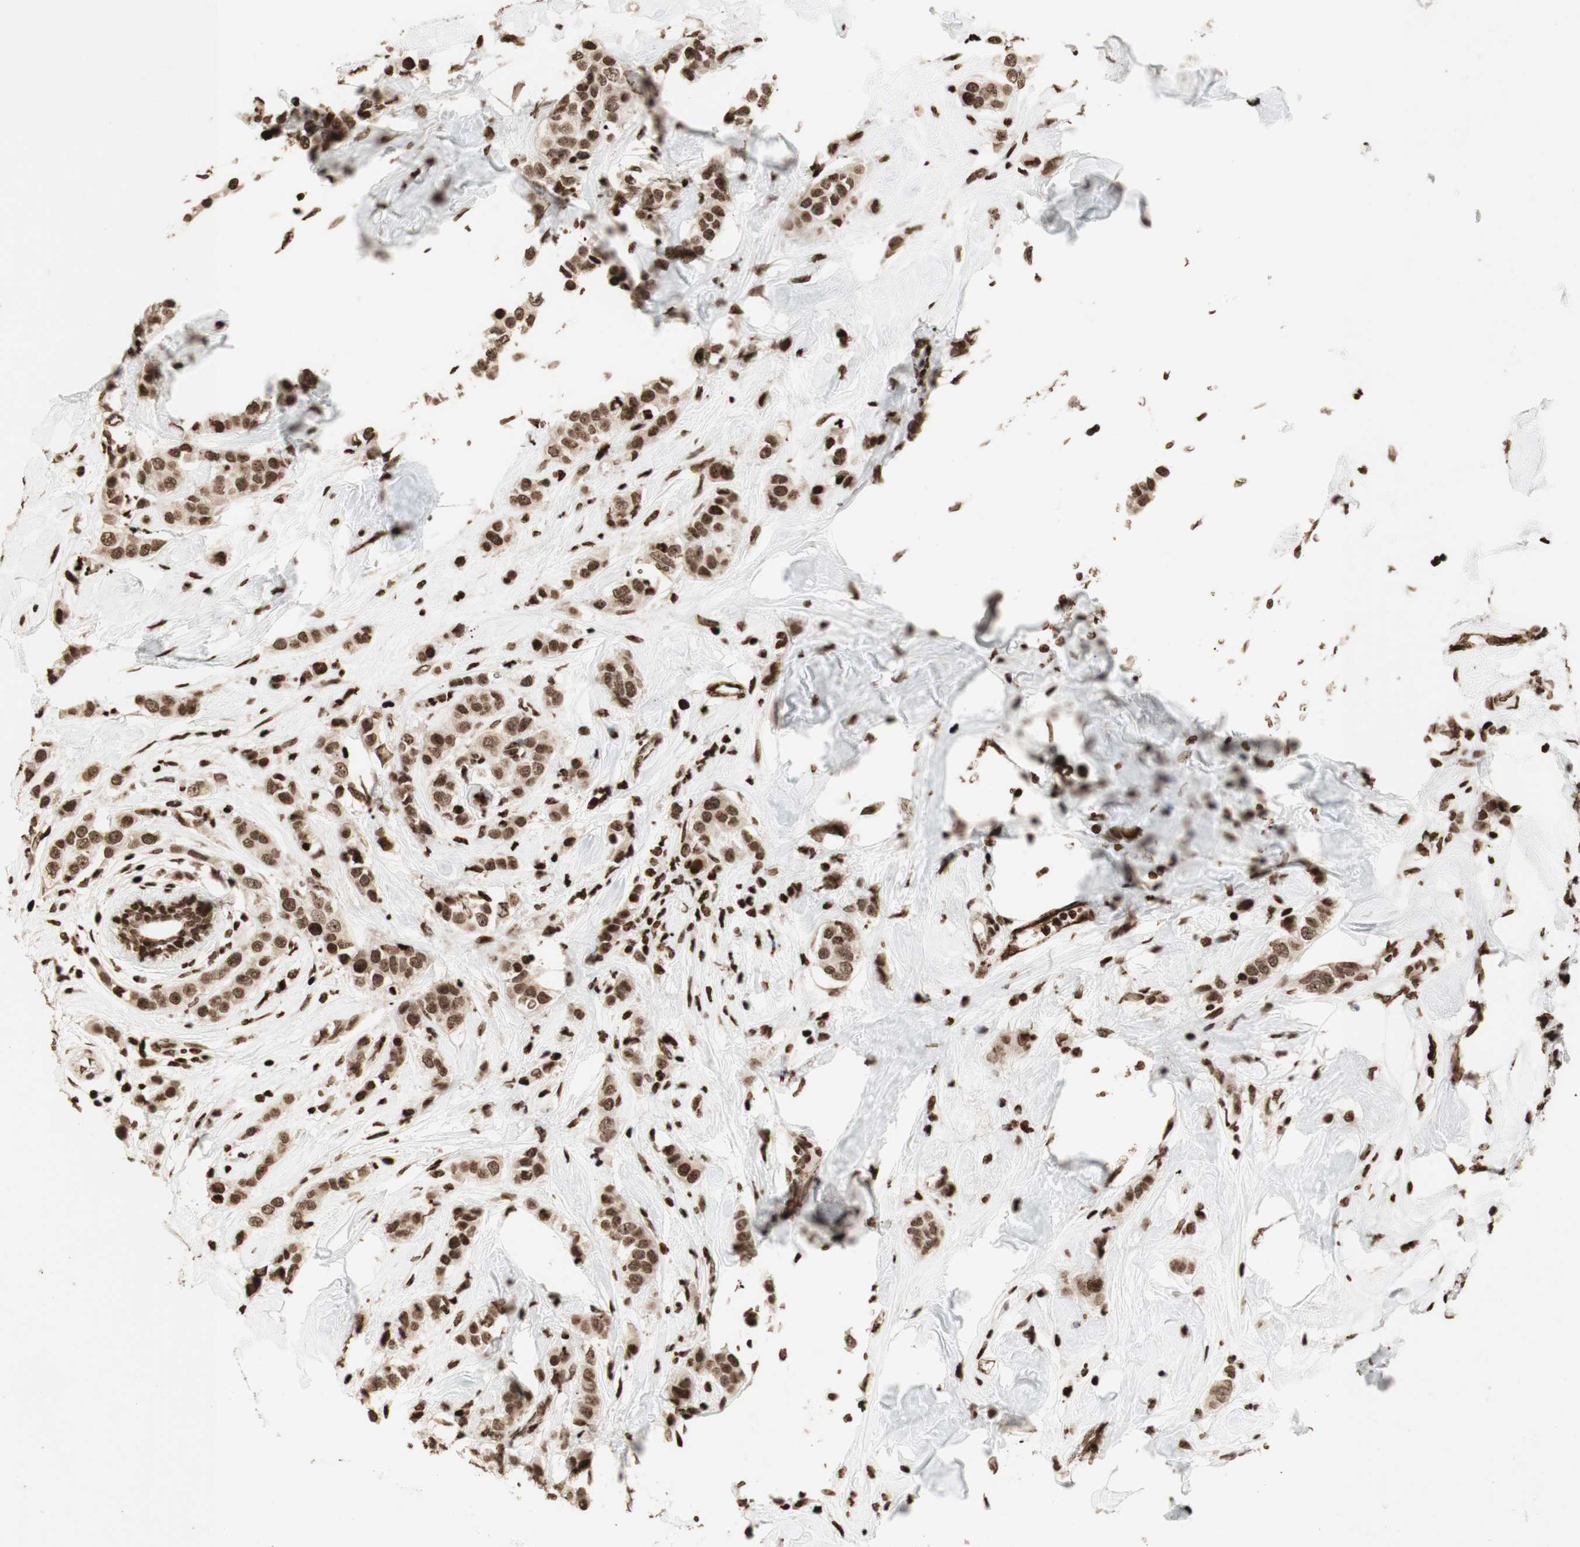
{"staining": {"intensity": "strong", "quantity": ">75%", "location": "cytoplasmic/membranous,nuclear"}, "tissue": "breast cancer", "cell_type": "Tumor cells", "image_type": "cancer", "snomed": [{"axis": "morphology", "description": "Normal tissue, NOS"}, {"axis": "morphology", "description": "Duct carcinoma"}, {"axis": "topography", "description": "Breast"}], "caption": "Brown immunohistochemical staining in invasive ductal carcinoma (breast) exhibits strong cytoplasmic/membranous and nuclear positivity in about >75% of tumor cells.", "gene": "NCAPD2", "patient": {"sex": "female", "age": 50}}